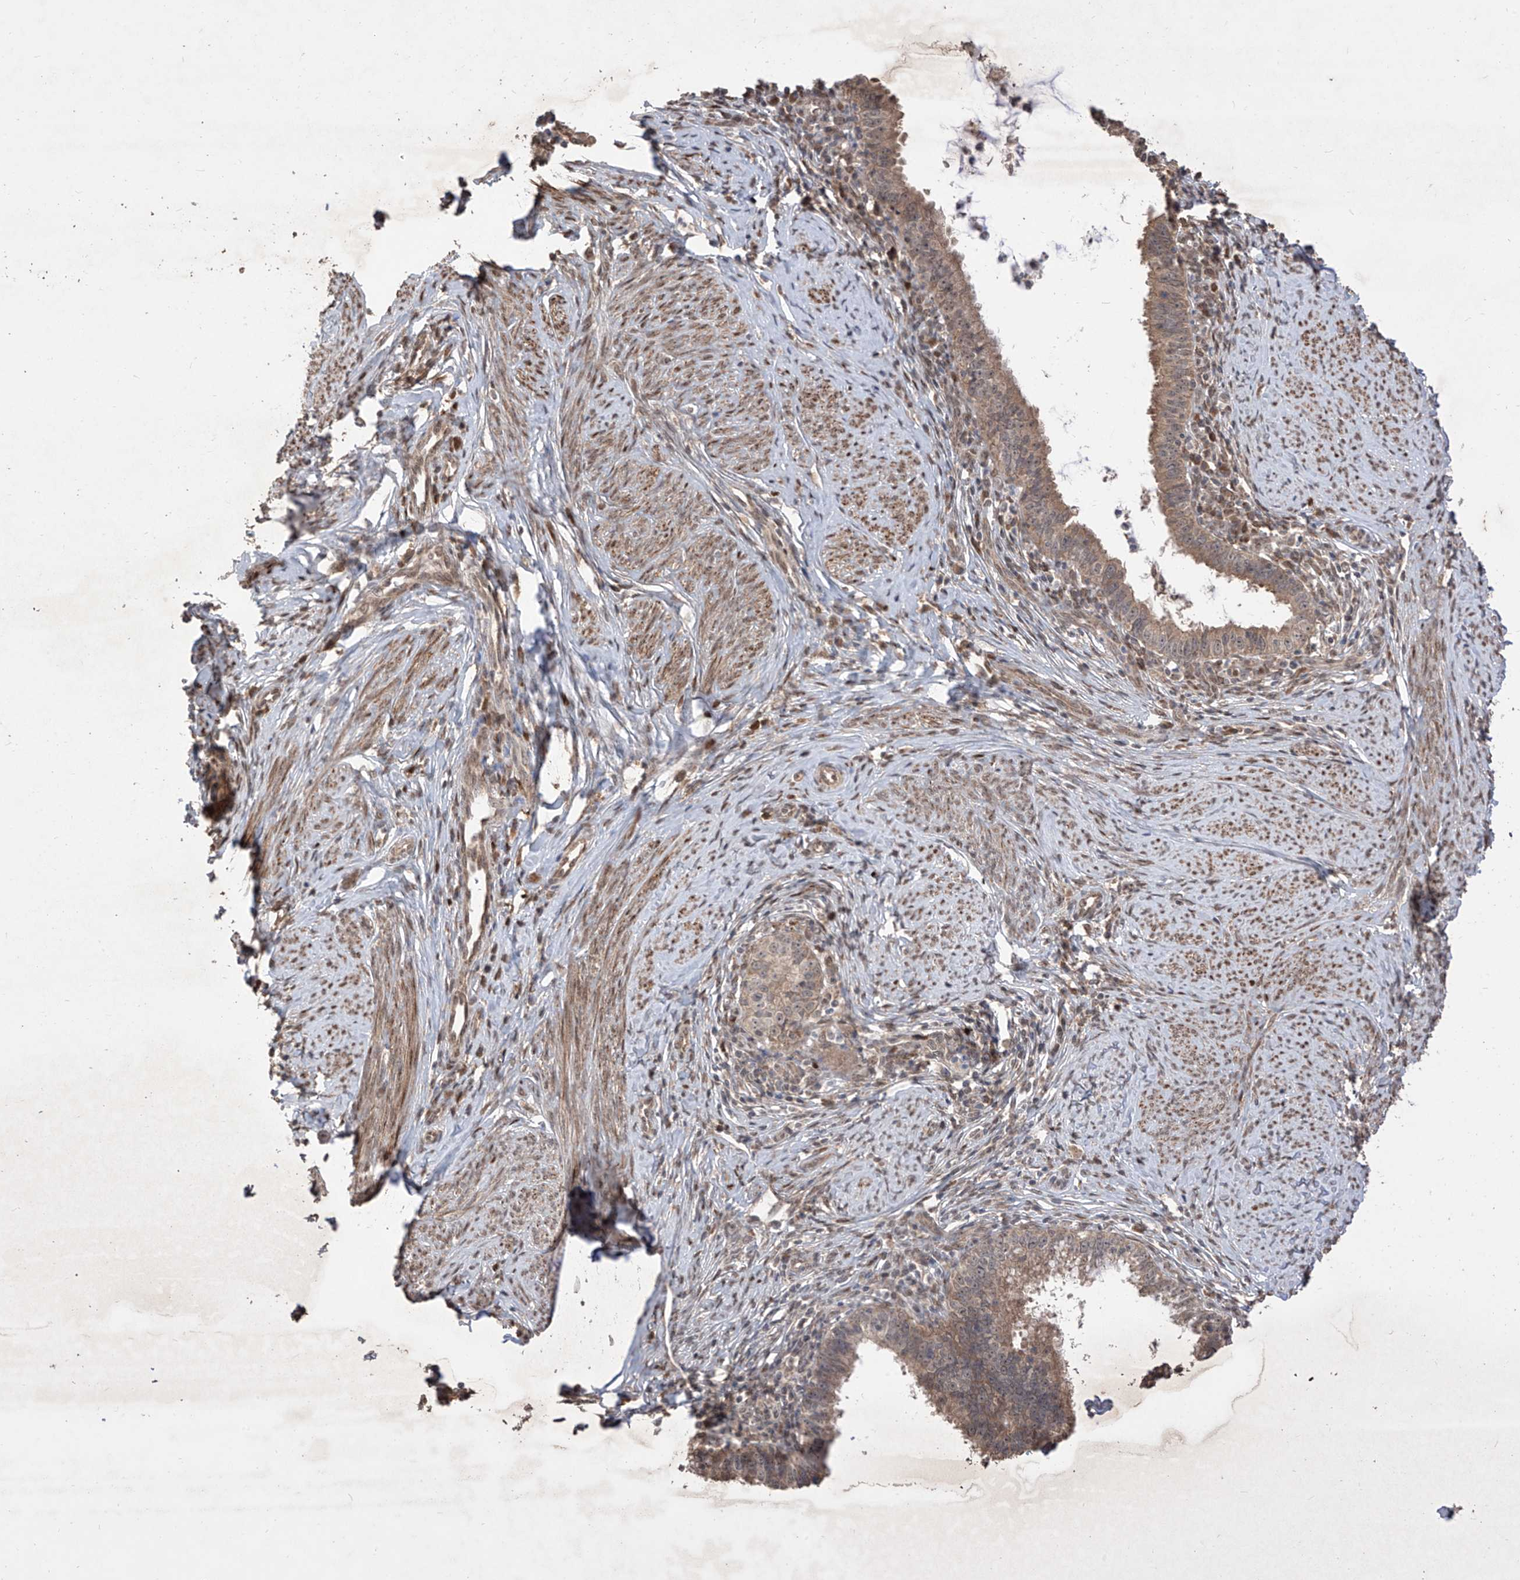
{"staining": {"intensity": "moderate", "quantity": ">75%", "location": "cytoplasmic/membranous,nuclear"}, "tissue": "cervical cancer", "cell_type": "Tumor cells", "image_type": "cancer", "snomed": [{"axis": "morphology", "description": "Adenocarcinoma, NOS"}, {"axis": "topography", "description": "Cervix"}], "caption": "This histopathology image displays IHC staining of cervical cancer, with medium moderate cytoplasmic/membranous and nuclear staining in approximately >75% of tumor cells.", "gene": "LATS1", "patient": {"sex": "female", "age": 36}}